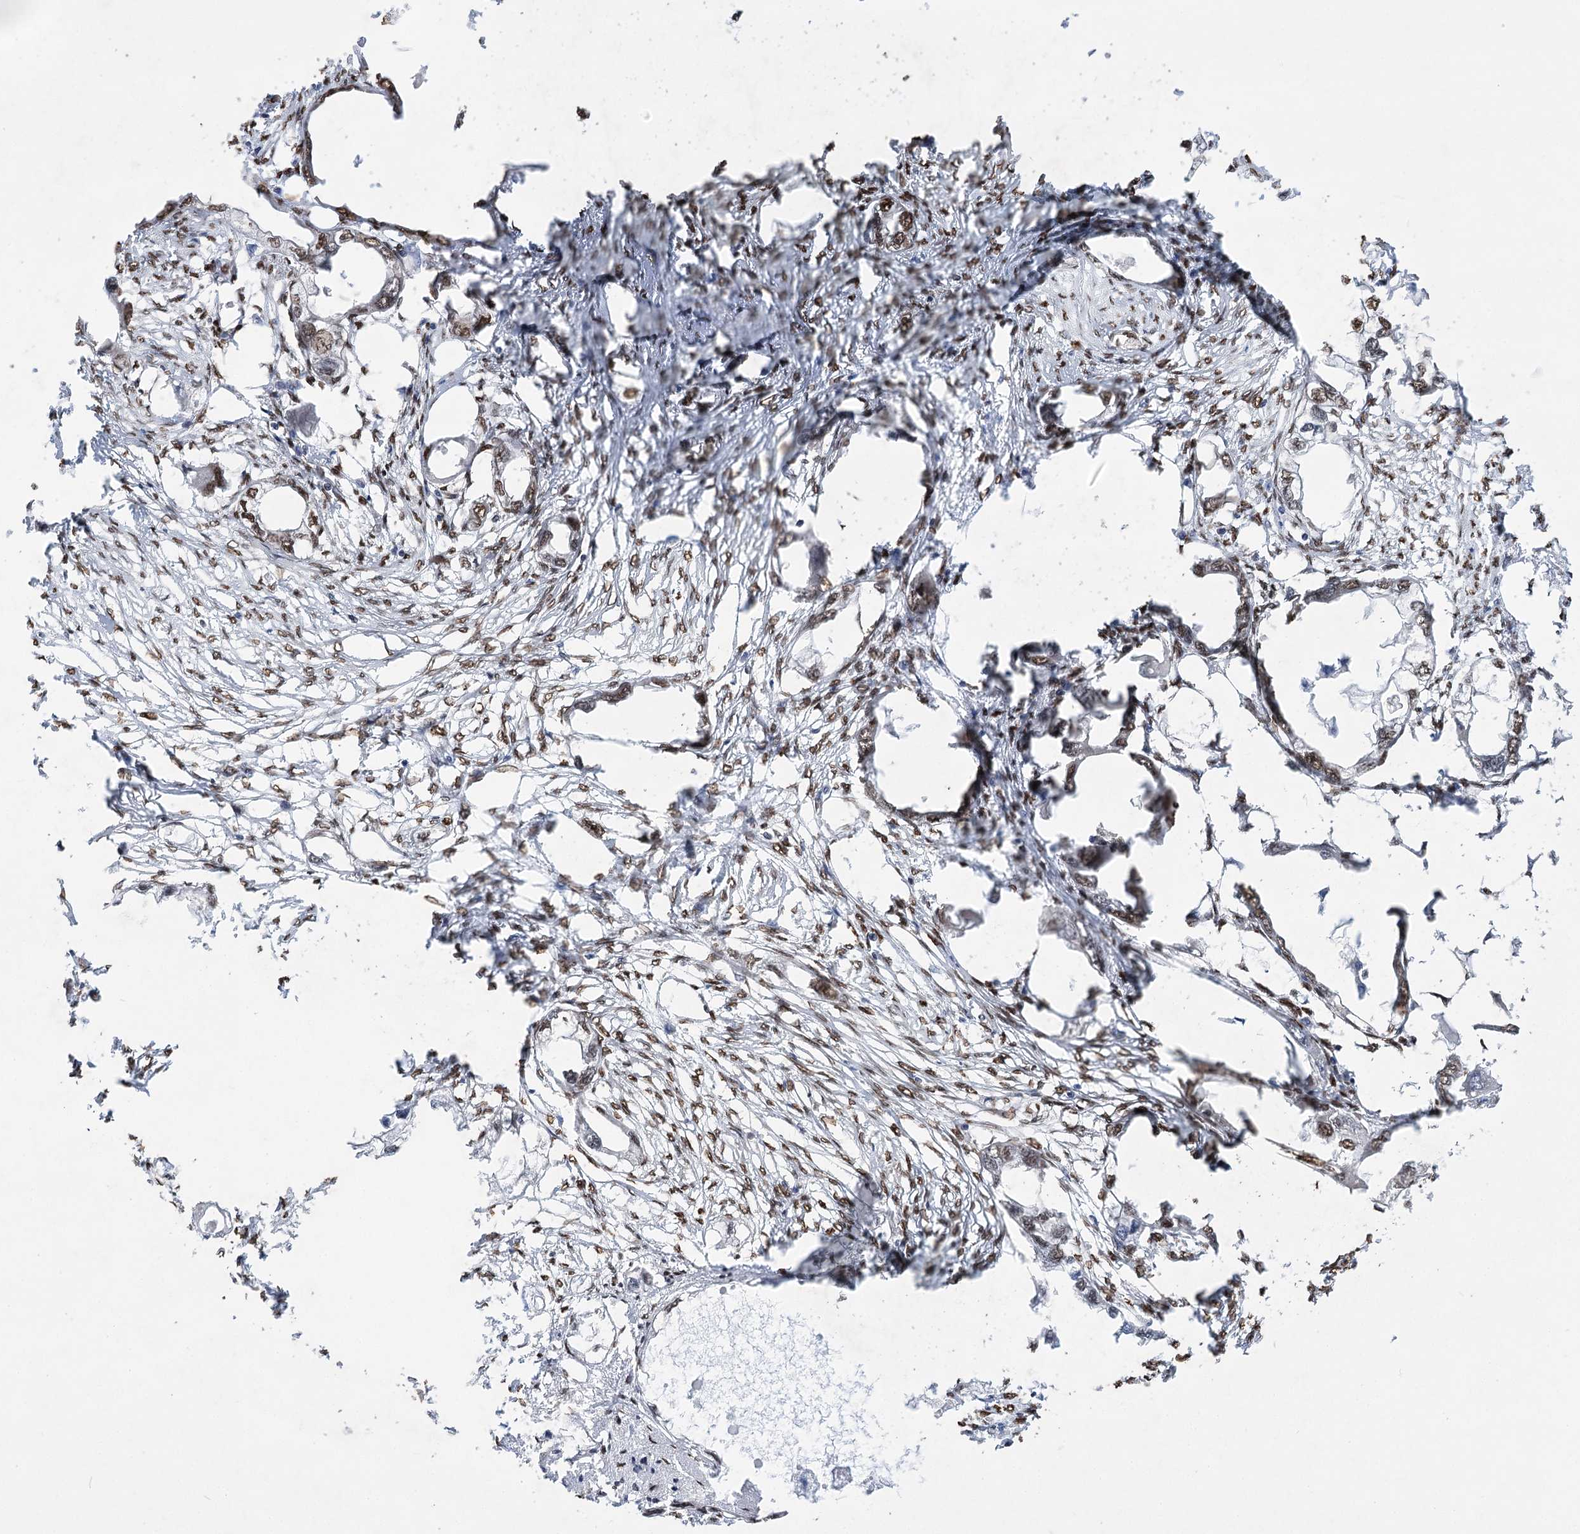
{"staining": {"intensity": "moderate", "quantity": ">75%", "location": "nuclear"}, "tissue": "endometrial cancer", "cell_type": "Tumor cells", "image_type": "cancer", "snomed": [{"axis": "morphology", "description": "Adenocarcinoma, NOS"}, {"axis": "morphology", "description": "Adenocarcinoma, metastatic, NOS"}, {"axis": "topography", "description": "Adipose tissue"}, {"axis": "topography", "description": "Endometrium"}], "caption": "A brown stain highlights moderate nuclear positivity of a protein in metastatic adenocarcinoma (endometrial) tumor cells.", "gene": "NFU1", "patient": {"sex": "female", "age": 67}}